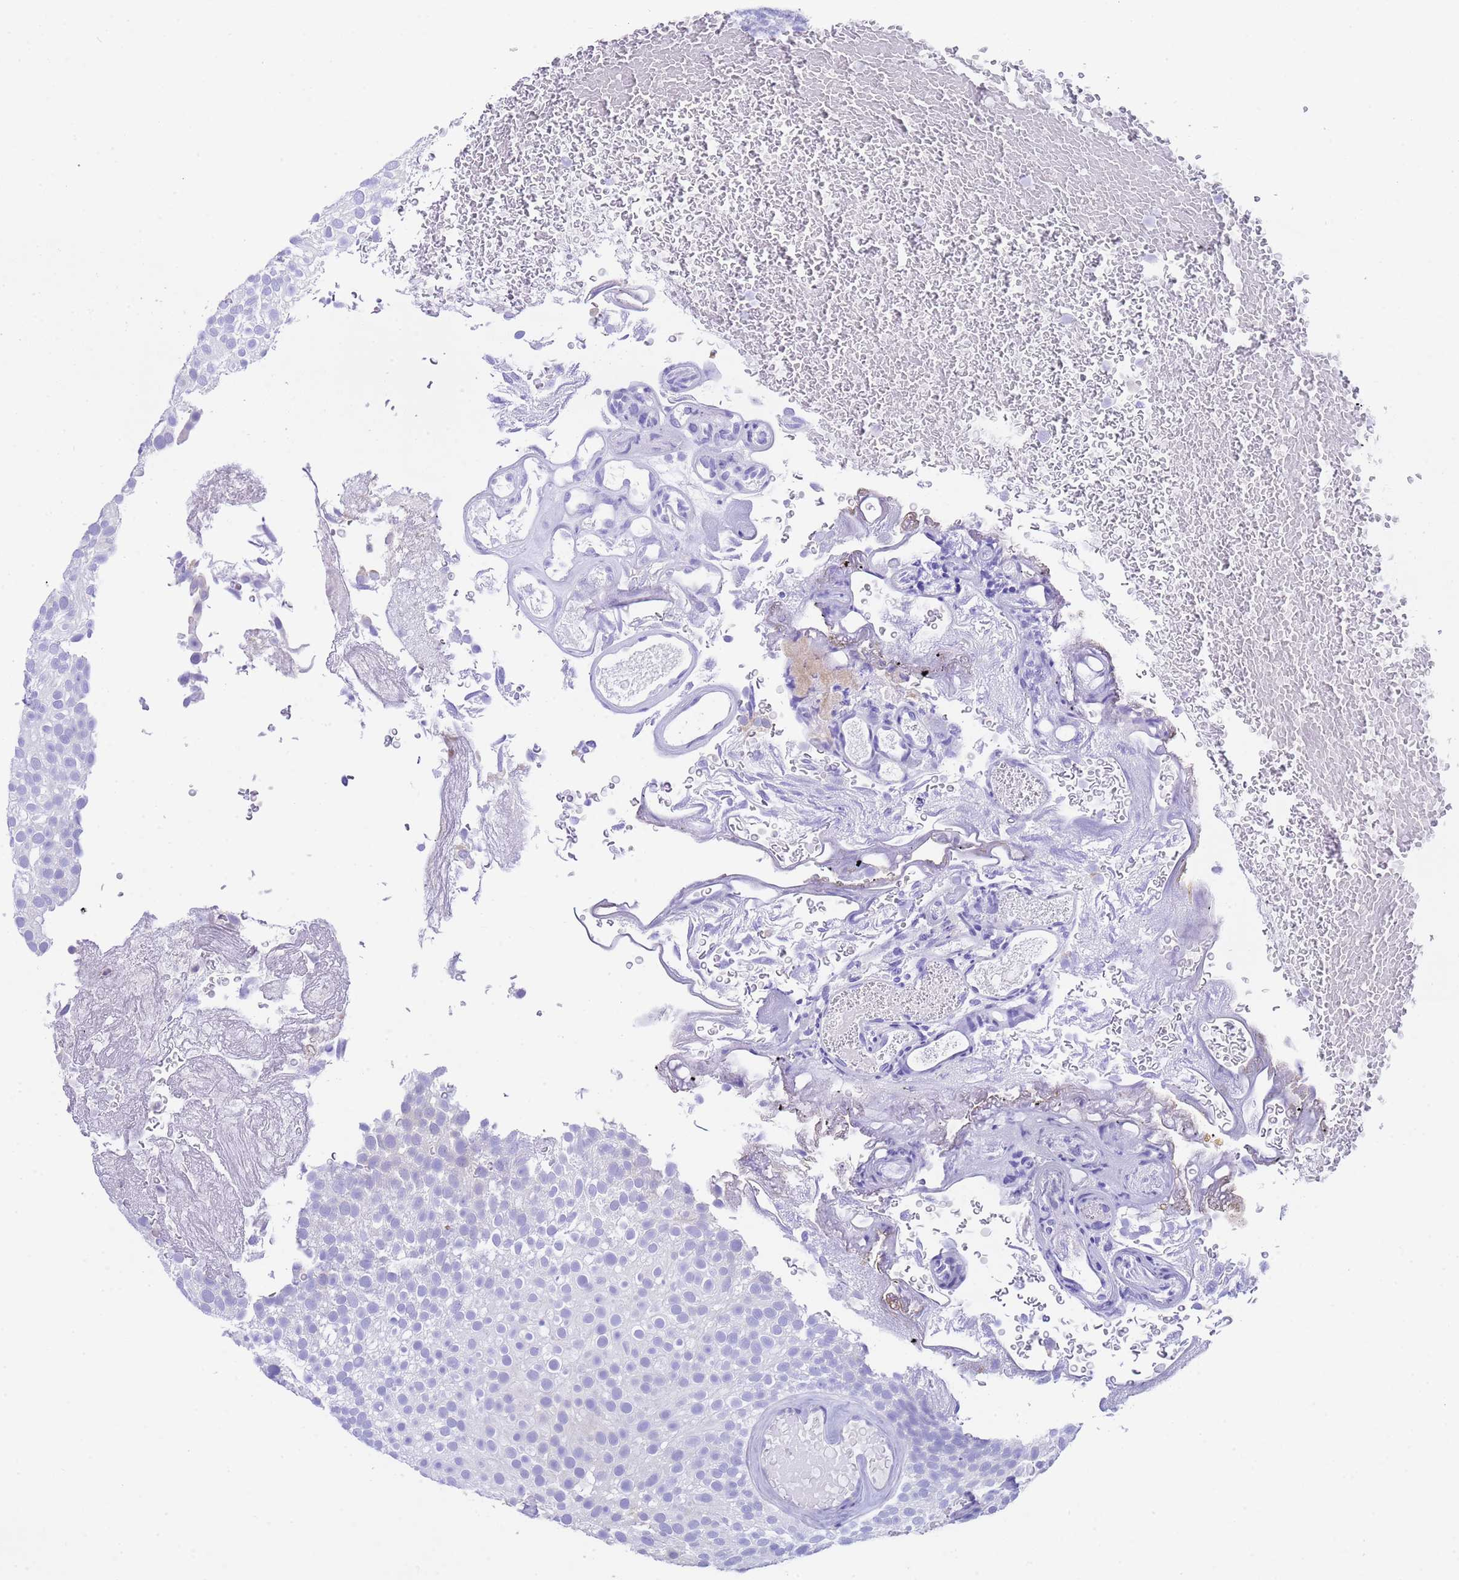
{"staining": {"intensity": "negative", "quantity": "none", "location": "none"}, "tissue": "urothelial cancer", "cell_type": "Tumor cells", "image_type": "cancer", "snomed": [{"axis": "morphology", "description": "Urothelial carcinoma, Low grade"}, {"axis": "topography", "description": "Urinary bladder"}], "caption": "The photomicrograph reveals no staining of tumor cells in urothelial carcinoma (low-grade).", "gene": "USP38", "patient": {"sex": "male", "age": 78}}